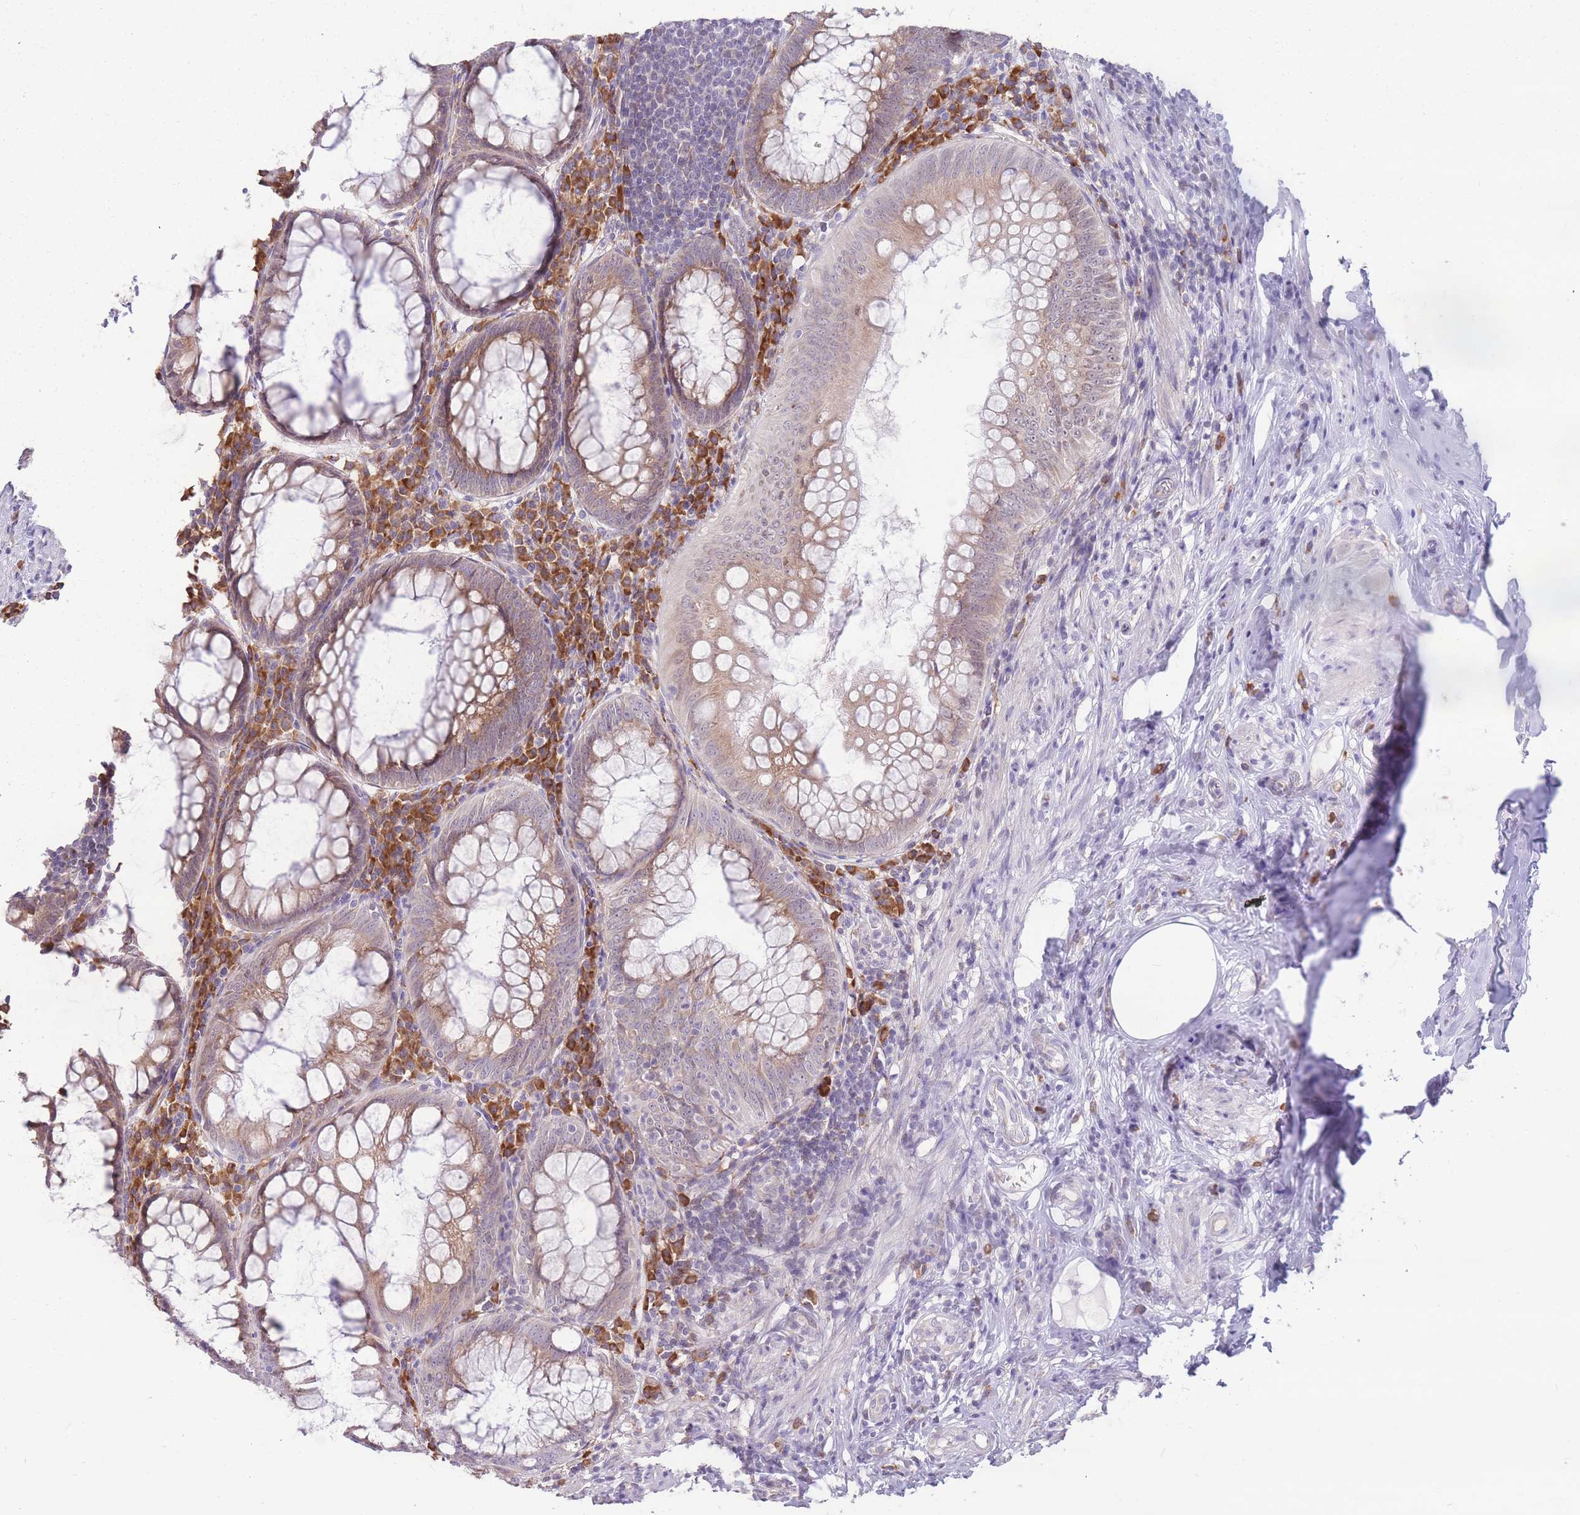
{"staining": {"intensity": "moderate", "quantity": ">75%", "location": "cytoplasmic/membranous"}, "tissue": "appendix", "cell_type": "Glandular cells", "image_type": "normal", "snomed": [{"axis": "morphology", "description": "Normal tissue, NOS"}, {"axis": "topography", "description": "Appendix"}], "caption": "A histopathology image showing moderate cytoplasmic/membranous staining in about >75% of glandular cells in normal appendix, as visualized by brown immunohistochemical staining.", "gene": "TRAPPC5", "patient": {"sex": "male", "age": 83}}